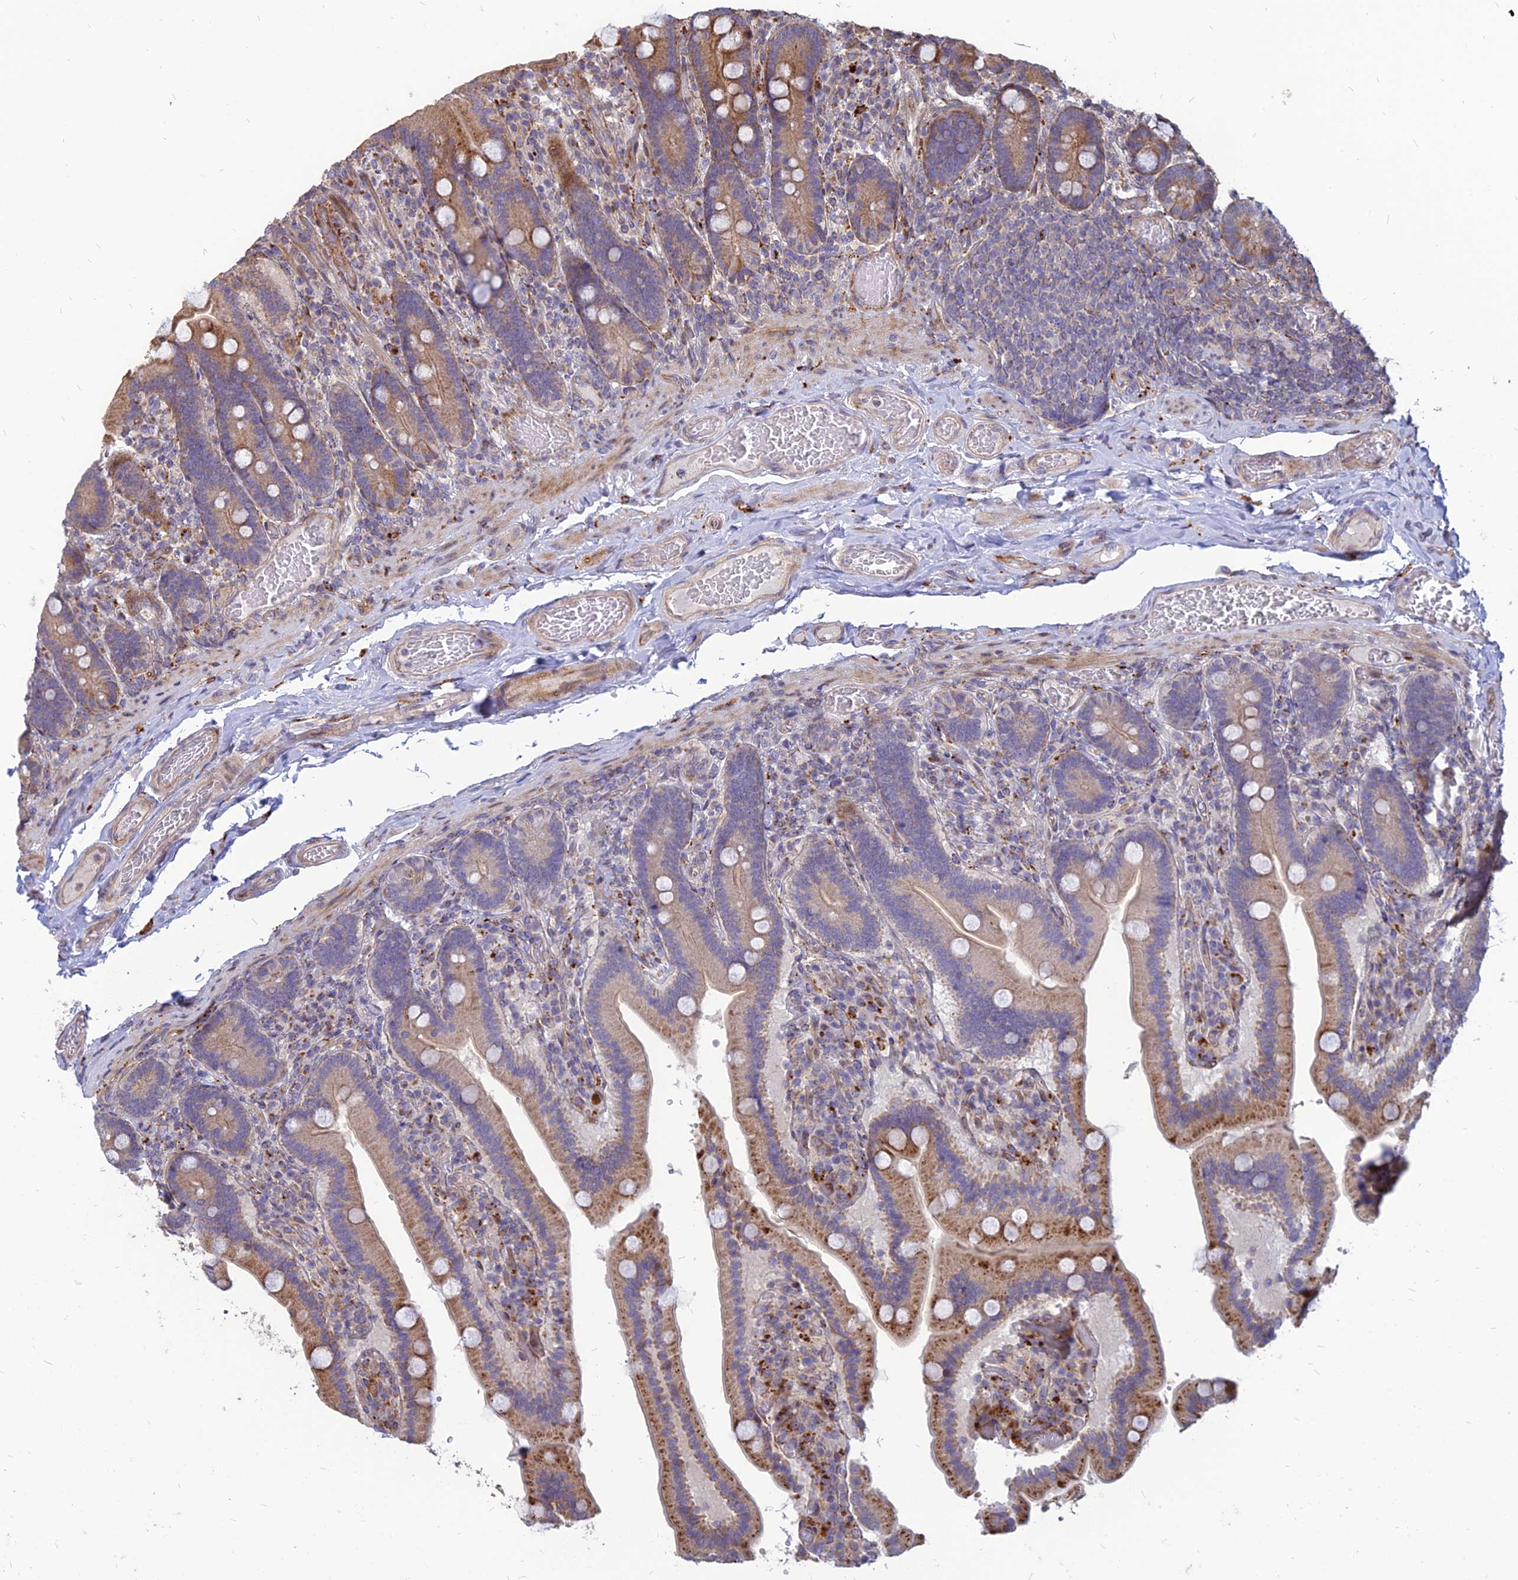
{"staining": {"intensity": "moderate", "quantity": "25%-75%", "location": "cytoplasmic/membranous"}, "tissue": "duodenum", "cell_type": "Glandular cells", "image_type": "normal", "snomed": [{"axis": "morphology", "description": "Normal tissue, NOS"}, {"axis": "topography", "description": "Duodenum"}], "caption": "Immunohistochemical staining of unremarkable duodenum displays 25%-75% levels of moderate cytoplasmic/membranous protein staining in about 25%-75% of glandular cells. The staining was performed using DAB to visualize the protein expression in brown, while the nuclei were stained in blue with hematoxylin (Magnification: 20x).", "gene": "ST3GAL6", "patient": {"sex": "female", "age": 62}}